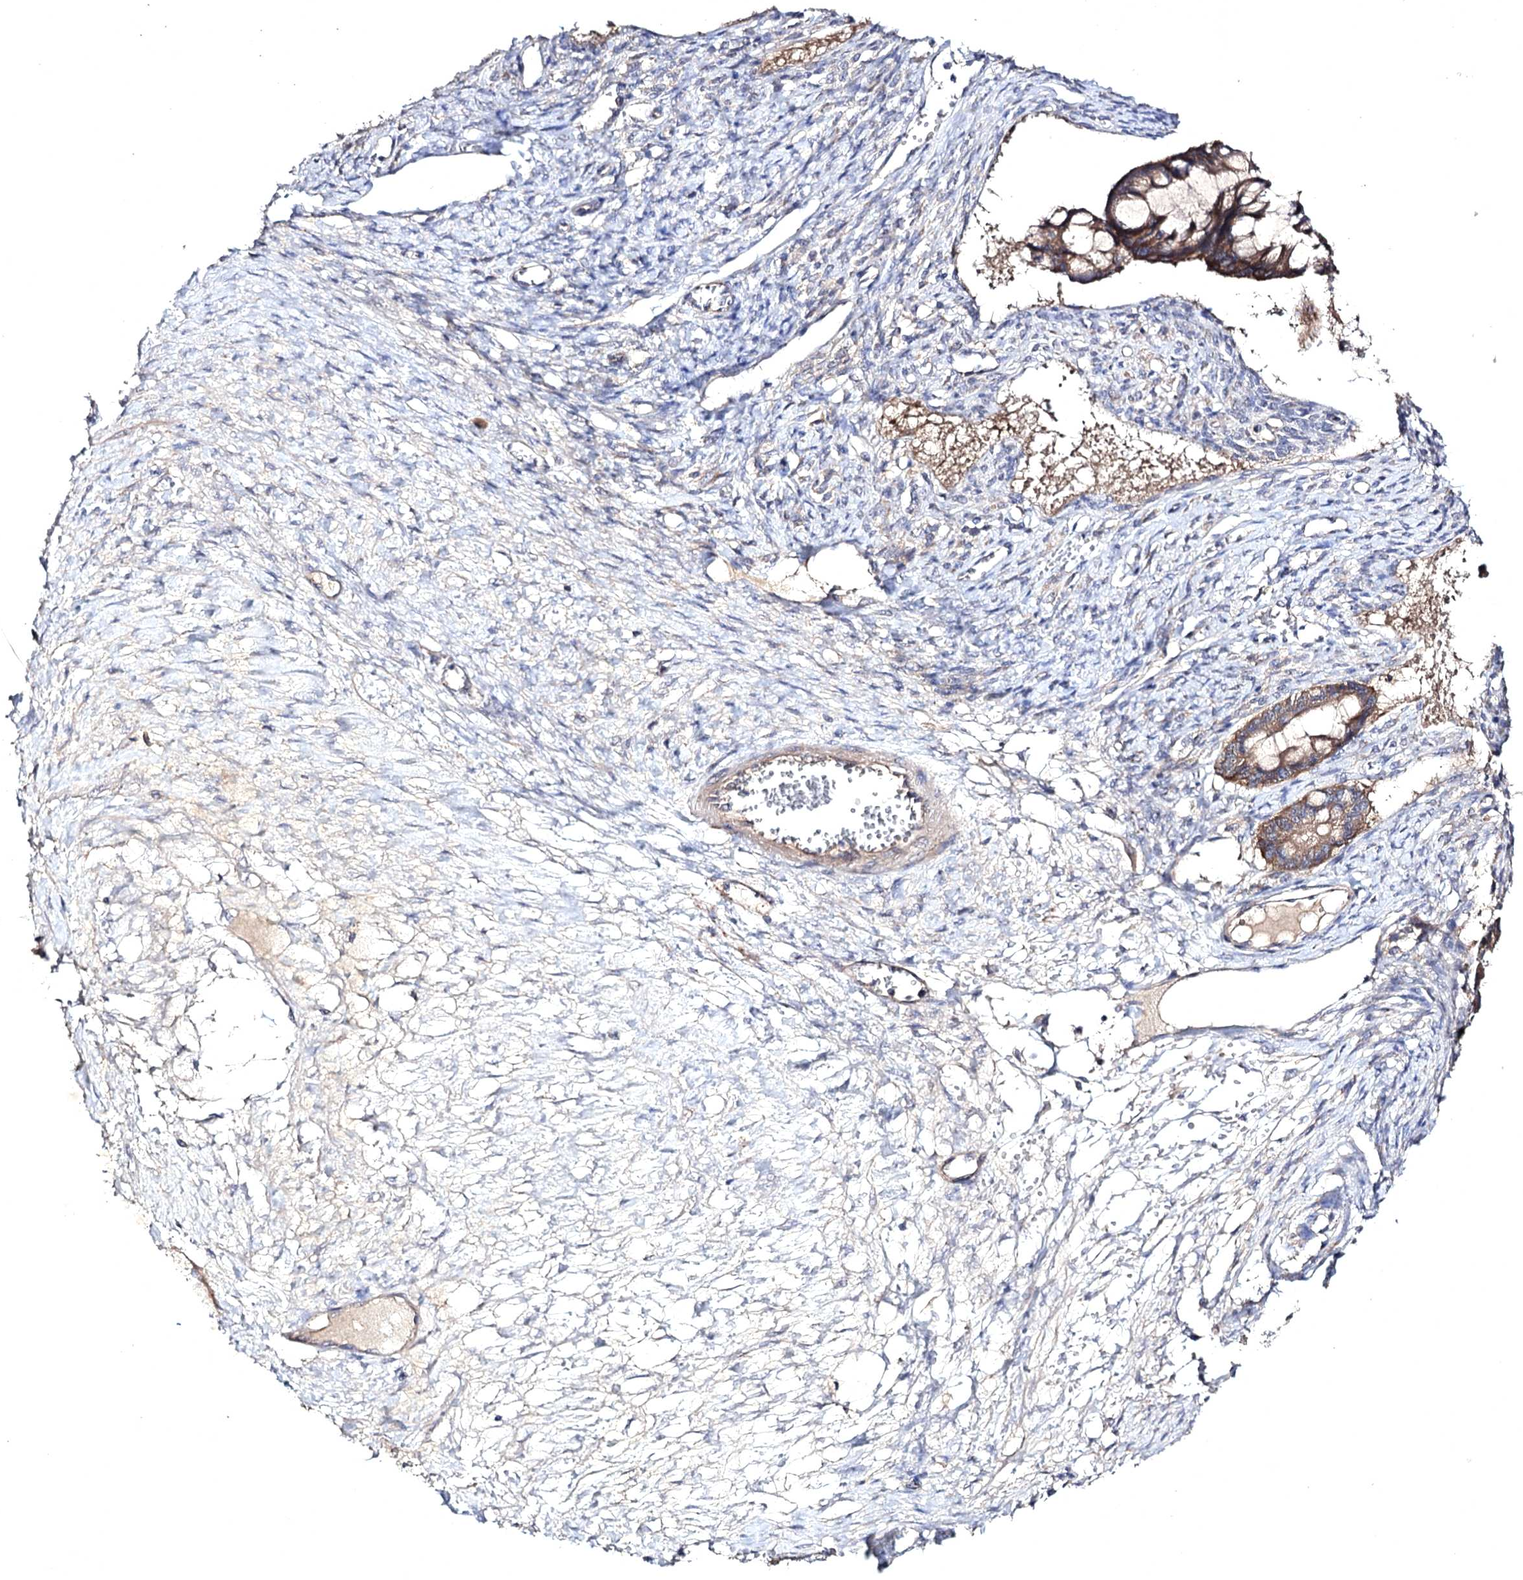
{"staining": {"intensity": "moderate", "quantity": ">75%", "location": "cytoplasmic/membranous"}, "tissue": "ovarian cancer", "cell_type": "Tumor cells", "image_type": "cancer", "snomed": [{"axis": "morphology", "description": "Cystadenocarcinoma, mucinous, NOS"}, {"axis": "topography", "description": "Ovary"}], "caption": "Tumor cells exhibit moderate cytoplasmic/membranous expression in about >75% of cells in ovarian cancer.", "gene": "SEMA4G", "patient": {"sex": "female", "age": 73}}